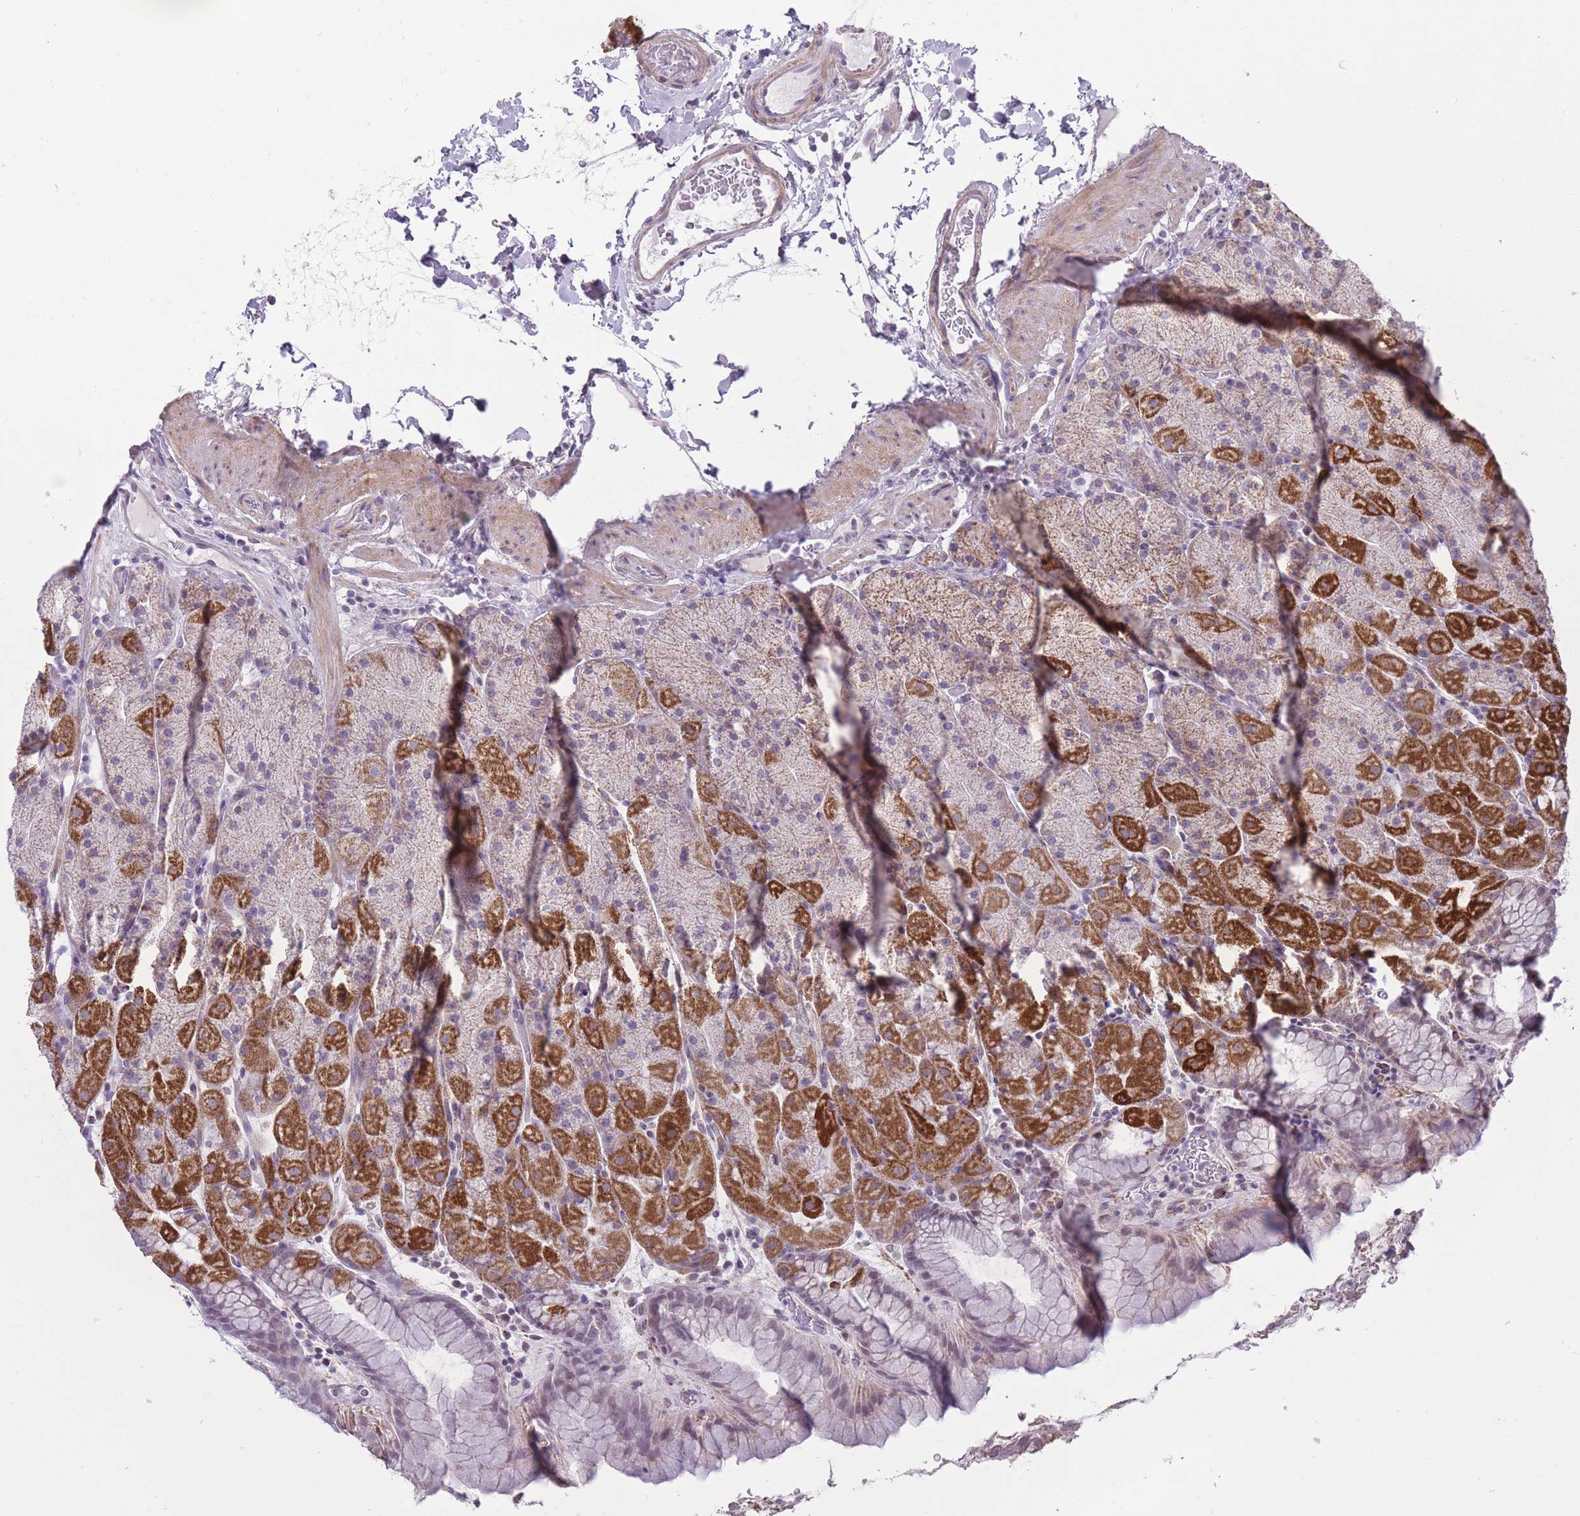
{"staining": {"intensity": "strong", "quantity": "25%-75%", "location": "cytoplasmic/membranous"}, "tissue": "stomach", "cell_type": "Glandular cells", "image_type": "normal", "snomed": [{"axis": "morphology", "description": "Normal tissue, NOS"}, {"axis": "topography", "description": "Stomach, upper"}, {"axis": "topography", "description": "Stomach, lower"}], "caption": "Immunohistochemical staining of normal stomach reveals high levels of strong cytoplasmic/membranous positivity in about 25%-75% of glandular cells. (DAB (3,3'-diaminobenzidine) IHC with brightfield microscopy, high magnification).", "gene": "ZBTB24", "patient": {"sex": "male", "age": 67}}